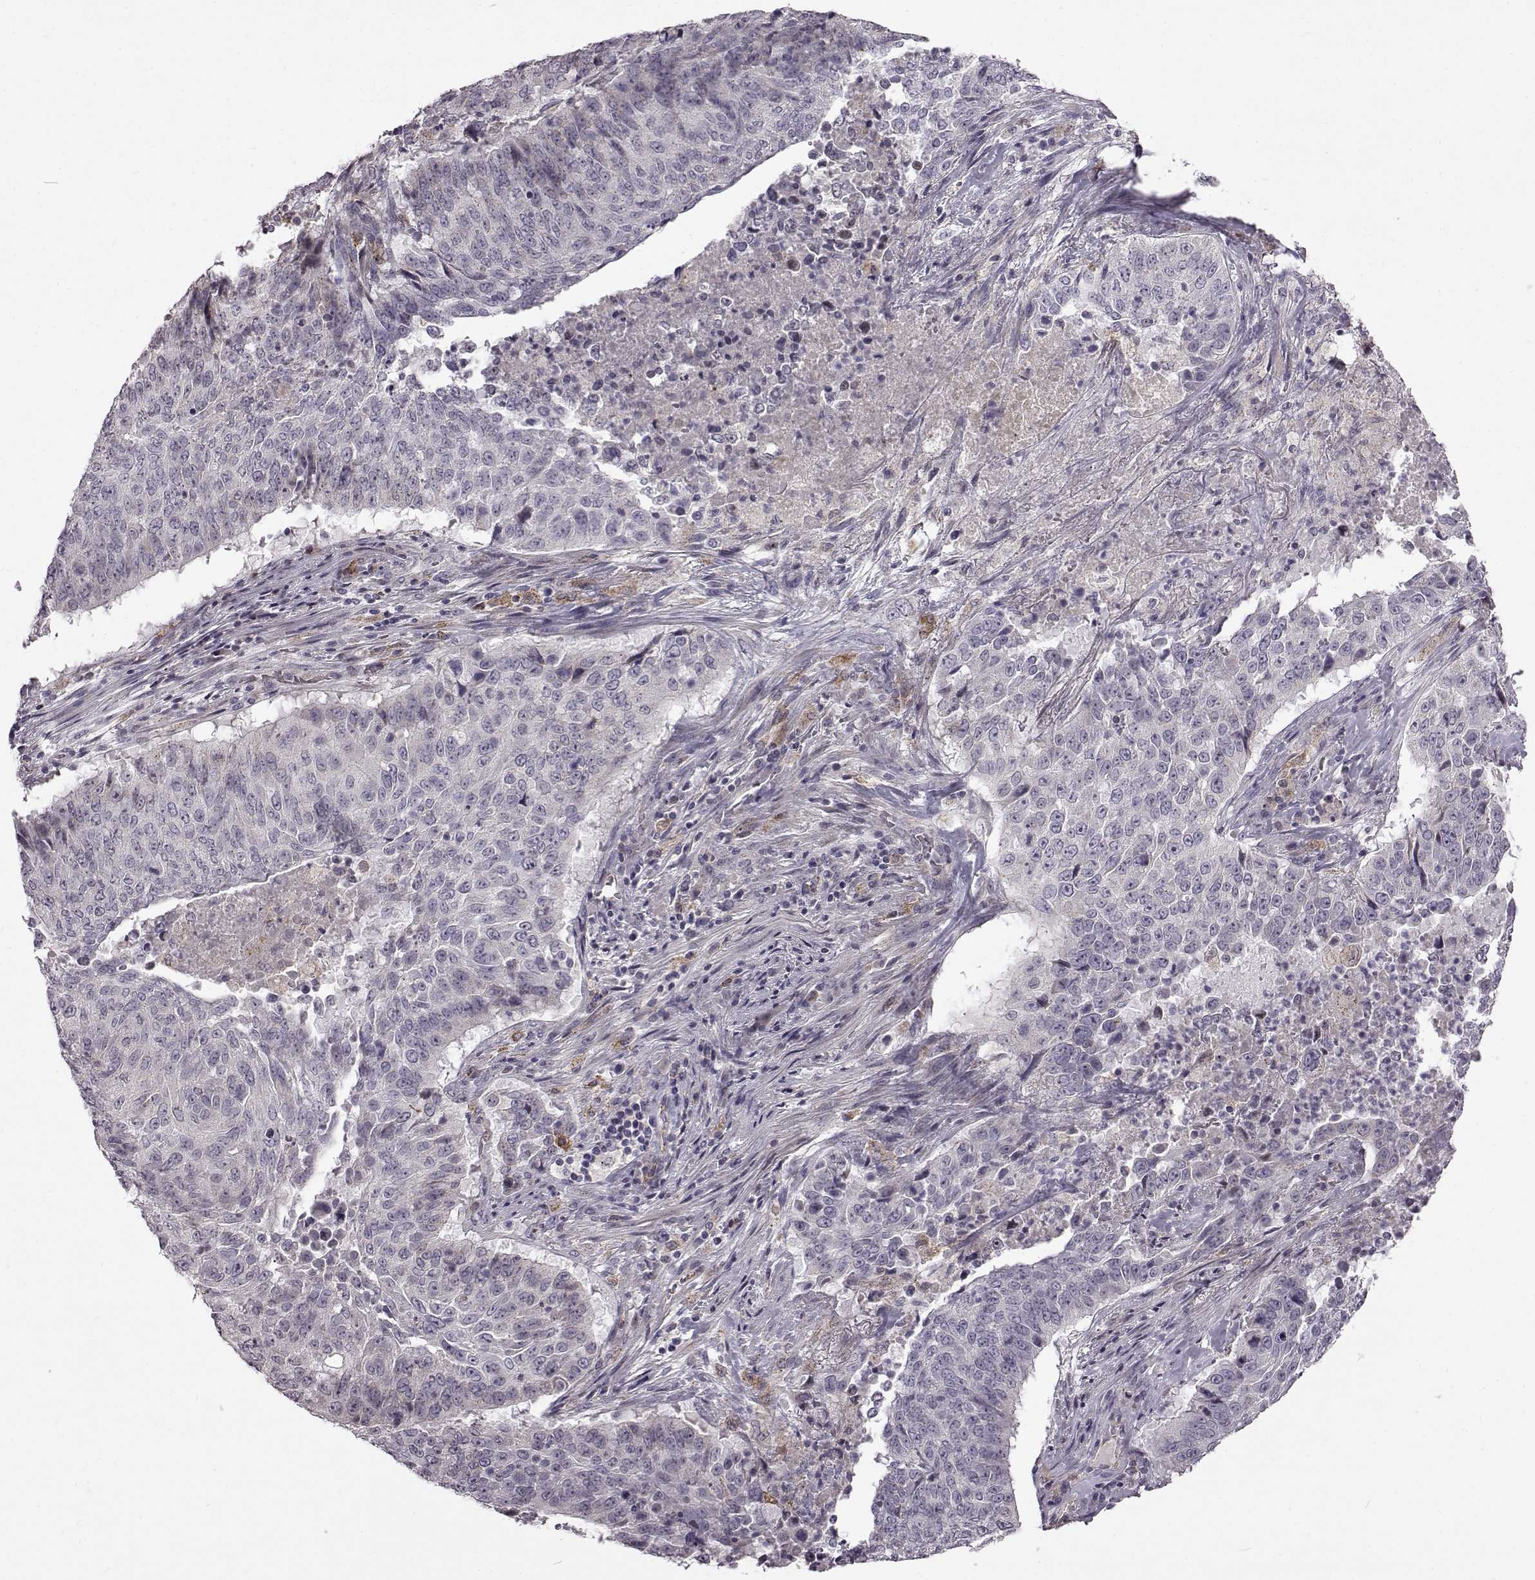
{"staining": {"intensity": "negative", "quantity": "none", "location": "none"}, "tissue": "lung cancer", "cell_type": "Tumor cells", "image_type": "cancer", "snomed": [{"axis": "morphology", "description": "Normal tissue, NOS"}, {"axis": "morphology", "description": "Squamous cell carcinoma, NOS"}, {"axis": "topography", "description": "Bronchus"}, {"axis": "topography", "description": "Lung"}], "caption": "Lung cancer stained for a protein using immunohistochemistry displays no expression tumor cells.", "gene": "B3GNT6", "patient": {"sex": "male", "age": 64}}